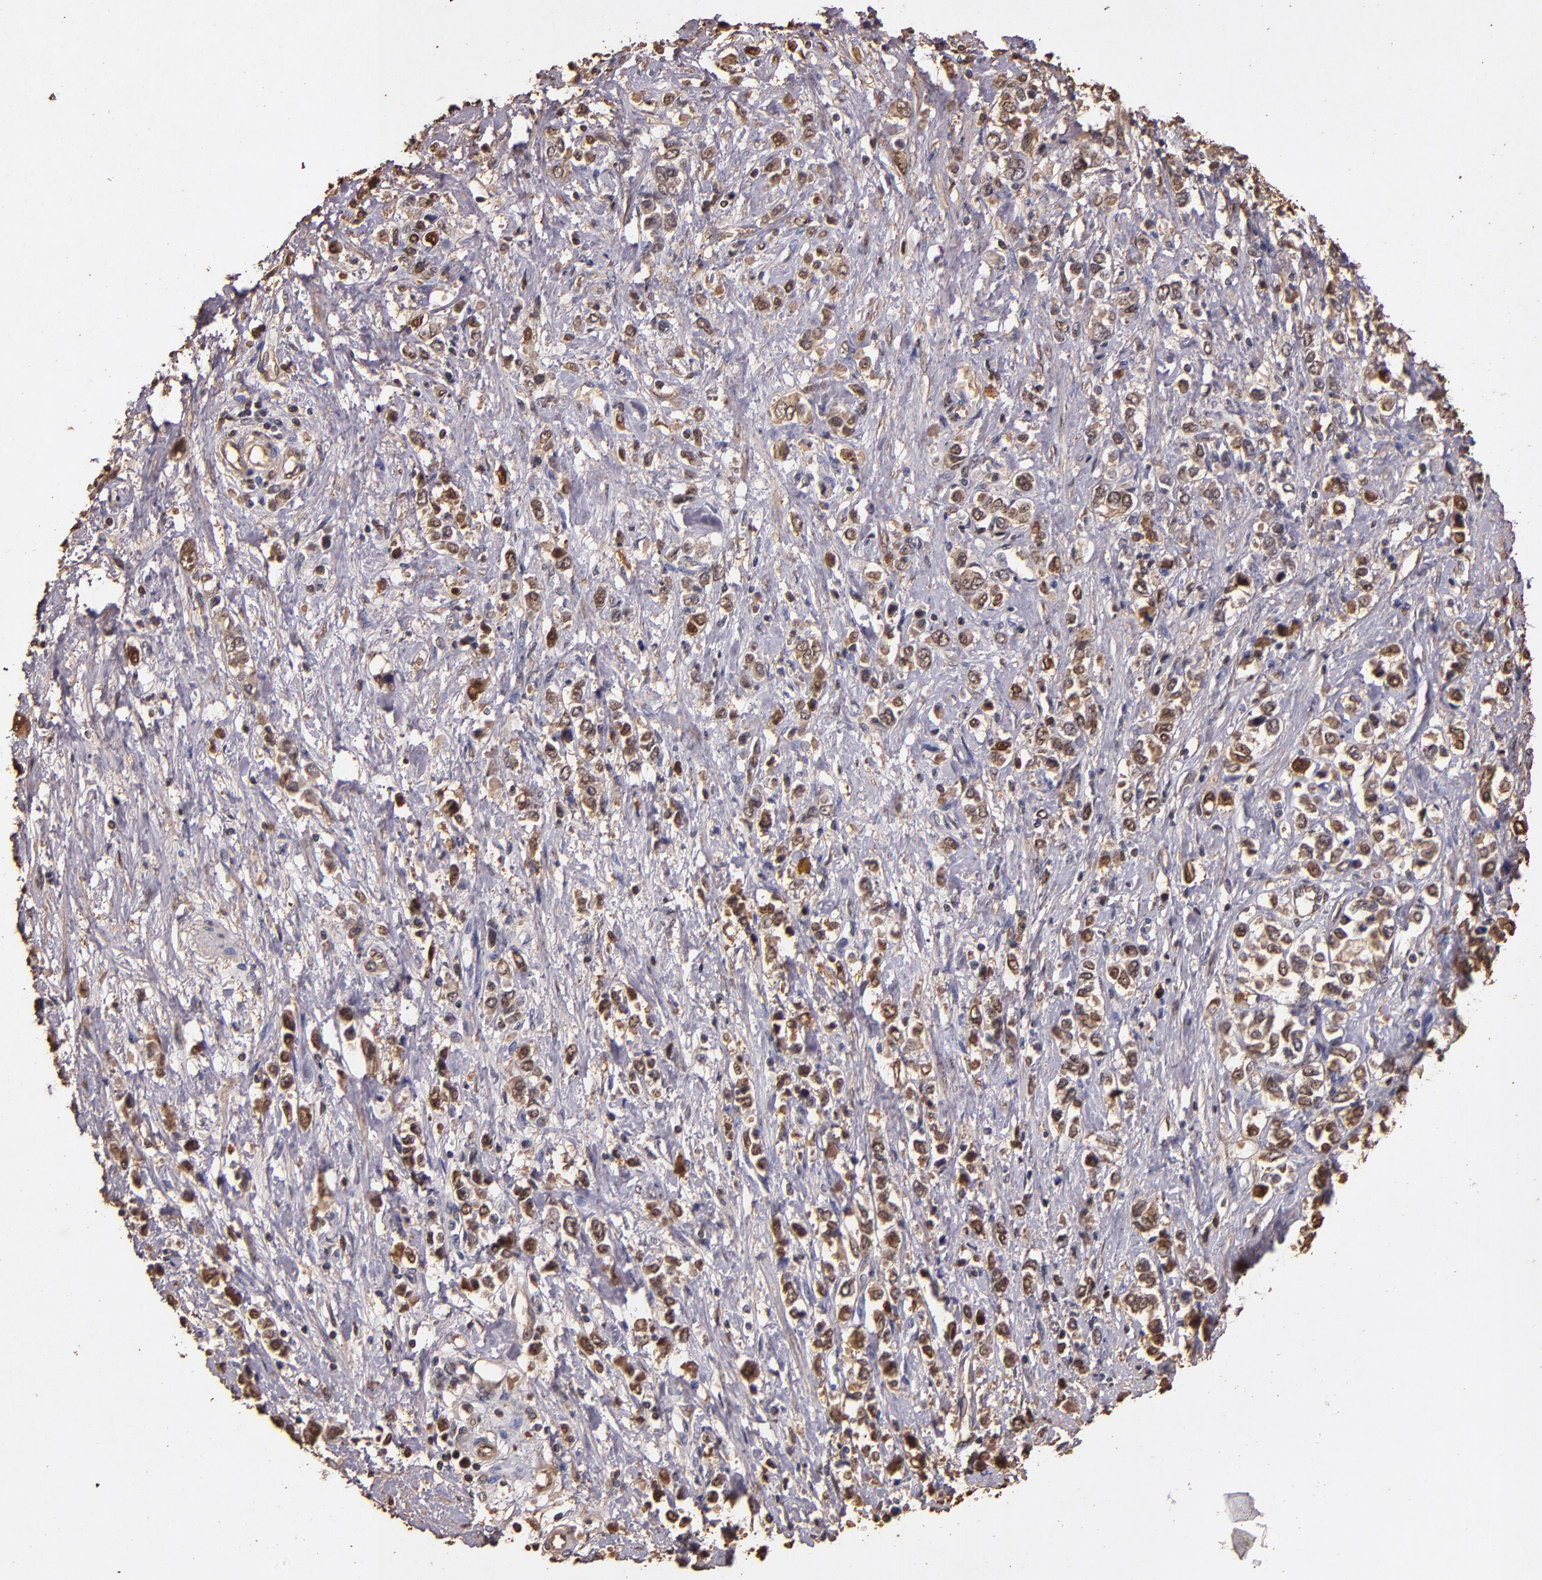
{"staining": {"intensity": "moderate", "quantity": ">75%", "location": "cytoplasmic/membranous,nuclear"}, "tissue": "stomach cancer", "cell_type": "Tumor cells", "image_type": "cancer", "snomed": [{"axis": "morphology", "description": "Adenocarcinoma, NOS"}, {"axis": "topography", "description": "Stomach, upper"}], "caption": "Immunohistochemical staining of human stomach cancer (adenocarcinoma) displays moderate cytoplasmic/membranous and nuclear protein staining in approximately >75% of tumor cells.", "gene": "S100A6", "patient": {"sex": "male", "age": 76}}